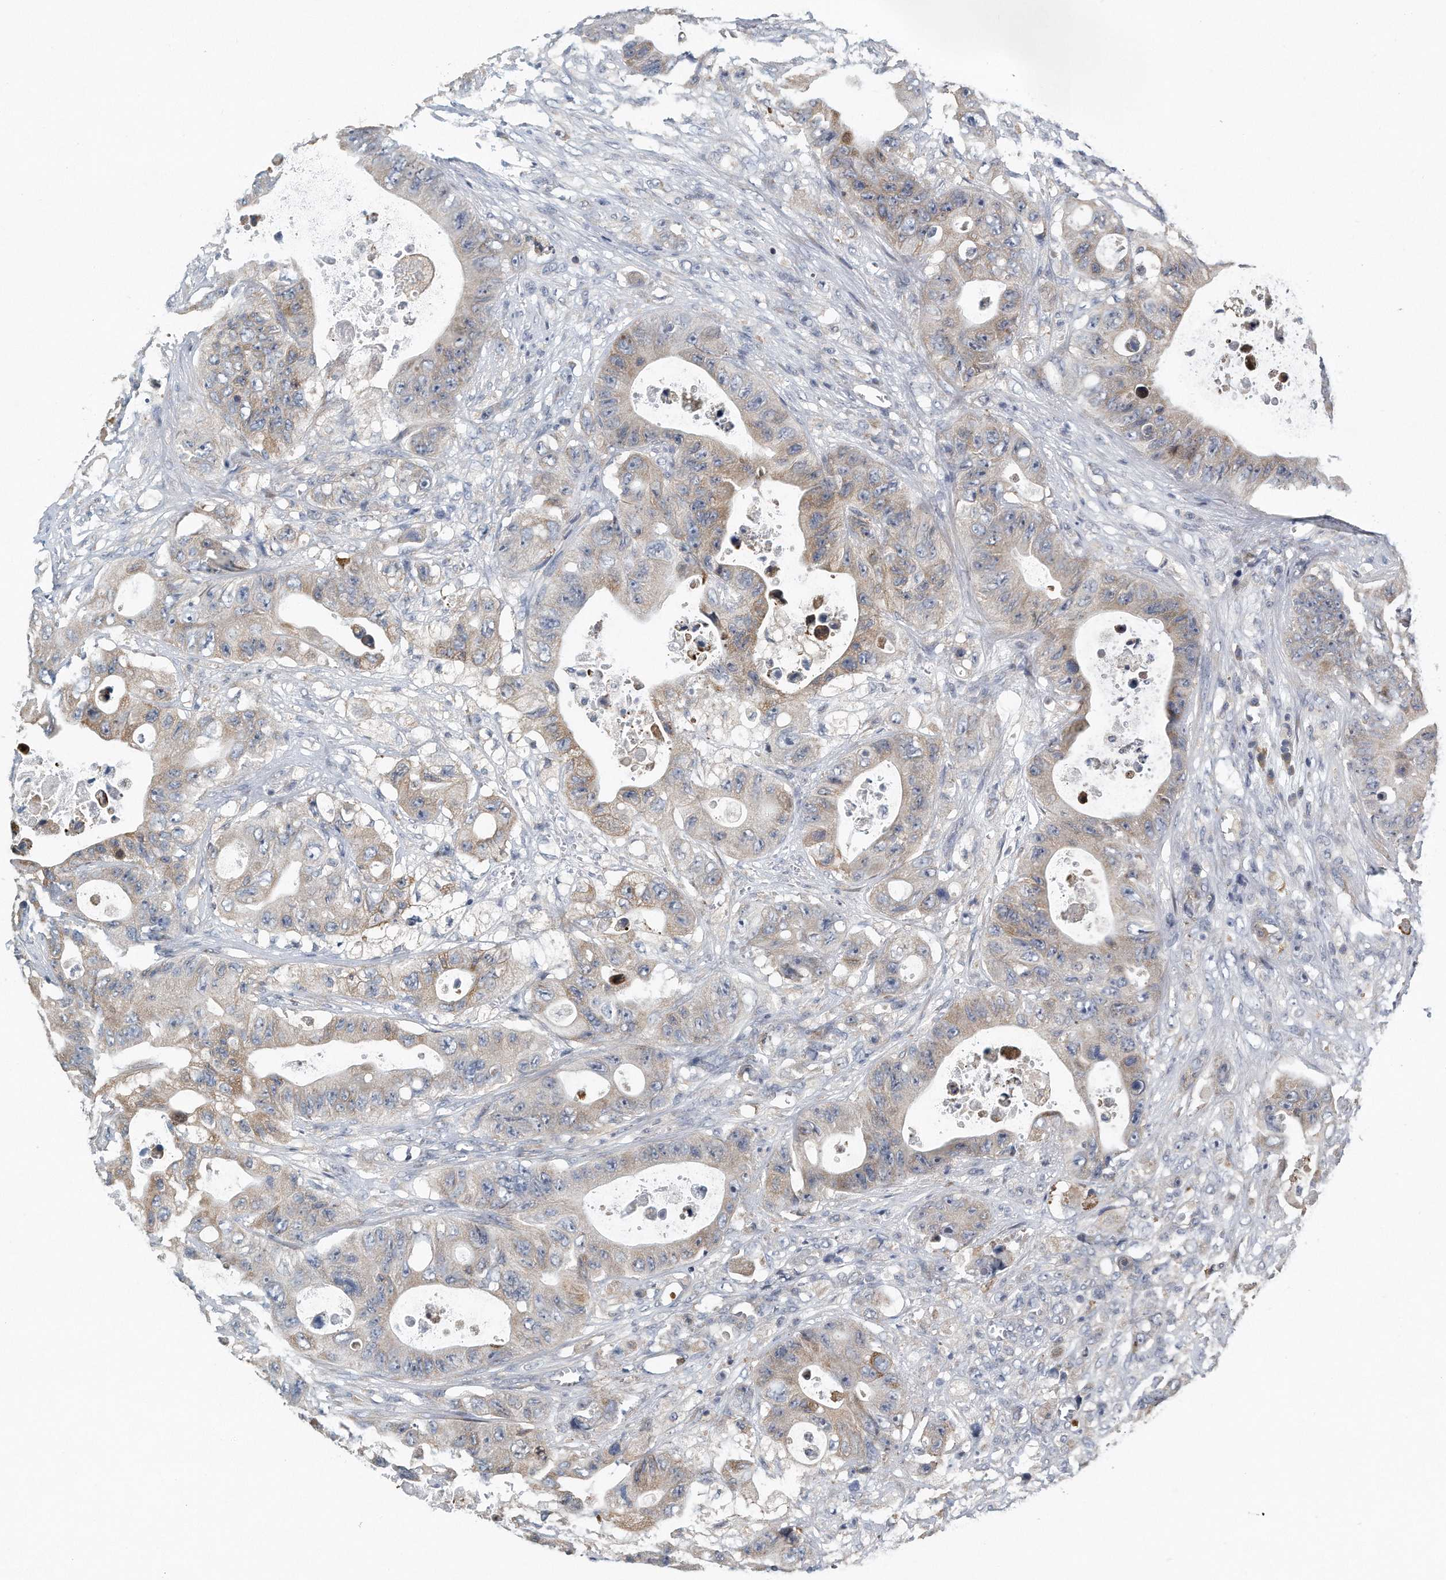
{"staining": {"intensity": "weak", "quantity": ">75%", "location": "cytoplasmic/membranous"}, "tissue": "colorectal cancer", "cell_type": "Tumor cells", "image_type": "cancer", "snomed": [{"axis": "morphology", "description": "Adenocarcinoma, NOS"}, {"axis": "topography", "description": "Colon"}], "caption": "Protein expression analysis of human colorectal adenocarcinoma reveals weak cytoplasmic/membranous positivity in about >75% of tumor cells.", "gene": "VLDLR", "patient": {"sex": "female", "age": 46}}